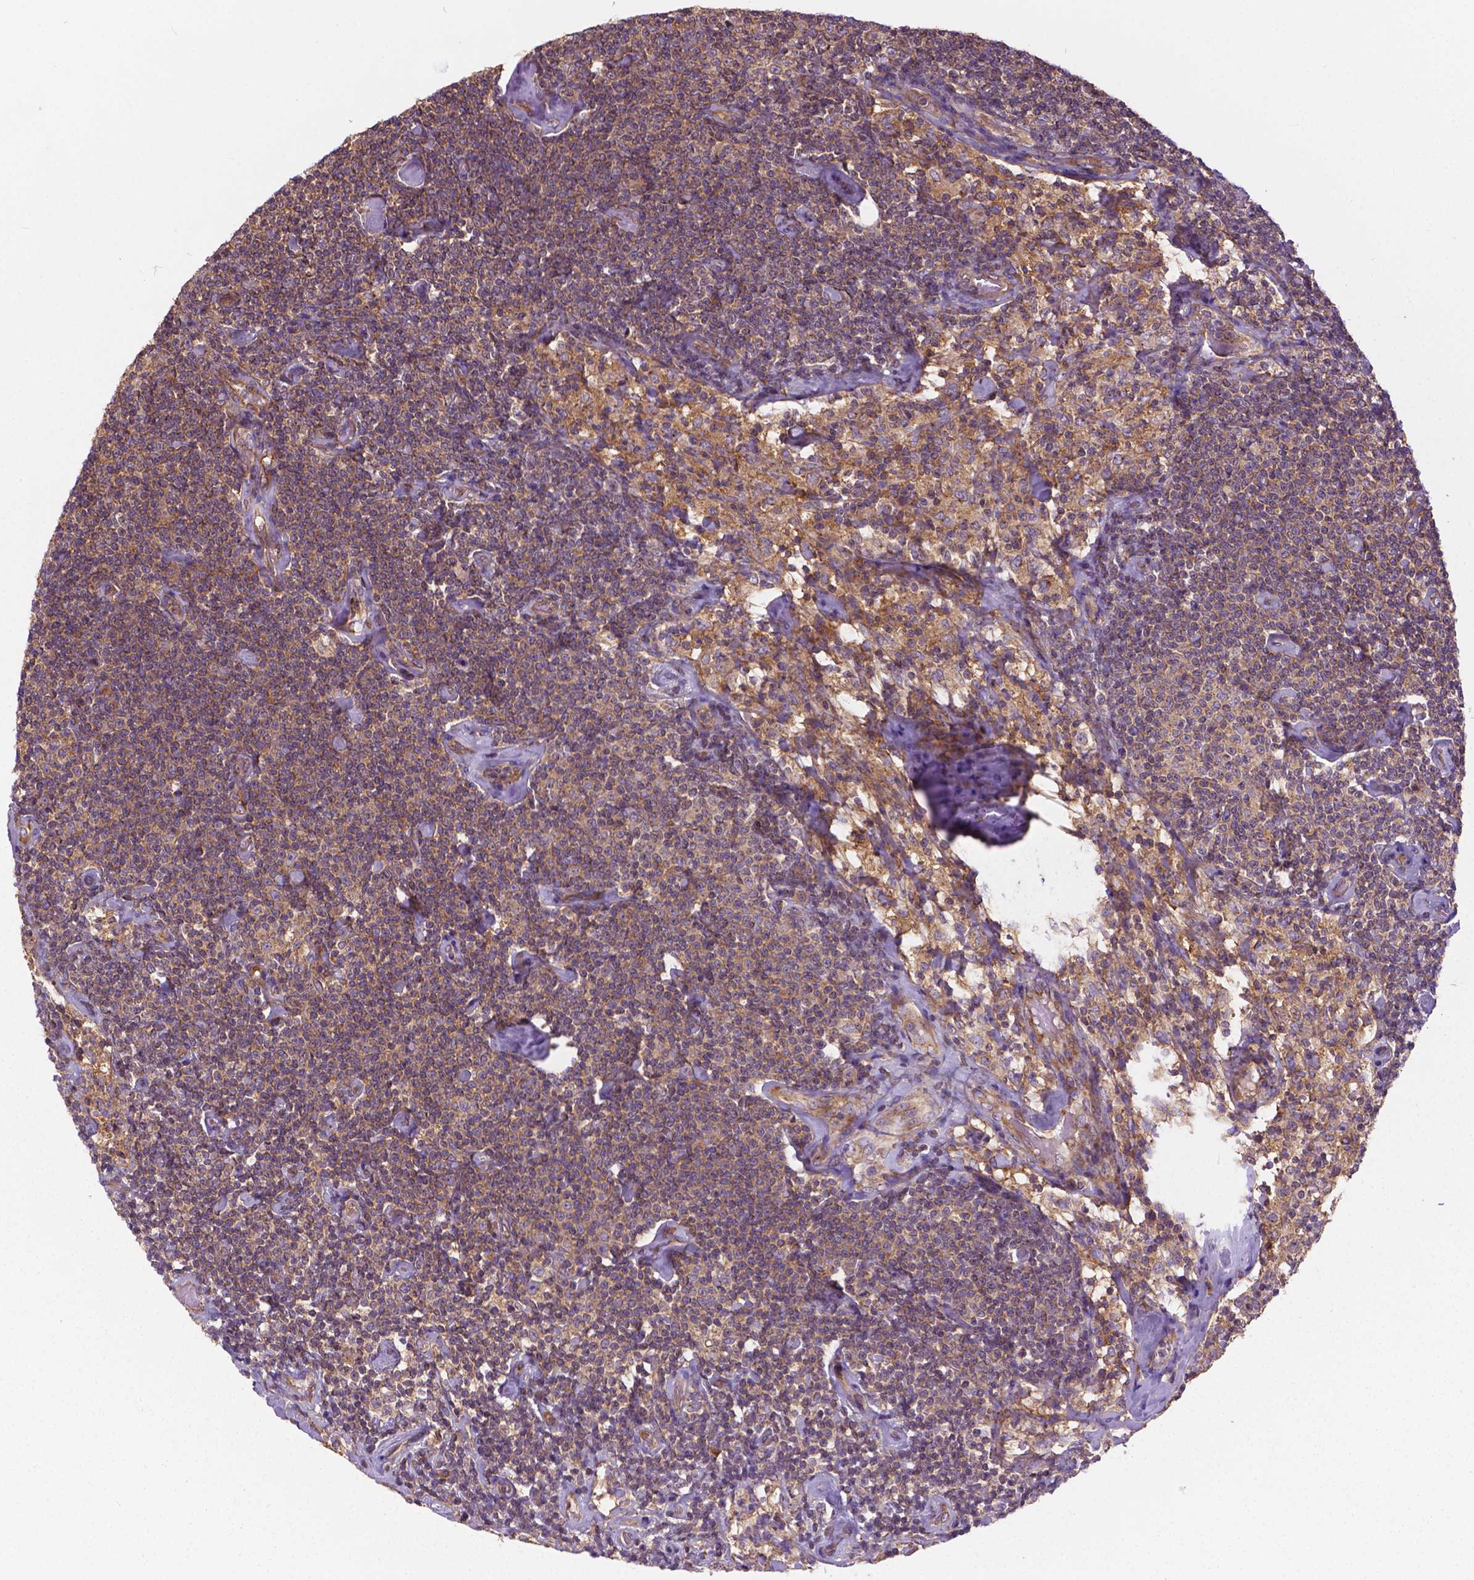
{"staining": {"intensity": "weak", "quantity": ">75%", "location": "cytoplasmic/membranous"}, "tissue": "lymphoma", "cell_type": "Tumor cells", "image_type": "cancer", "snomed": [{"axis": "morphology", "description": "Malignant lymphoma, non-Hodgkin's type, Low grade"}, {"axis": "topography", "description": "Lymph node"}], "caption": "The photomicrograph exhibits staining of lymphoma, revealing weak cytoplasmic/membranous protein positivity (brown color) within tumor cells.", "gene": "MZT1", "patient": {"sex": "male", "age": 81}}